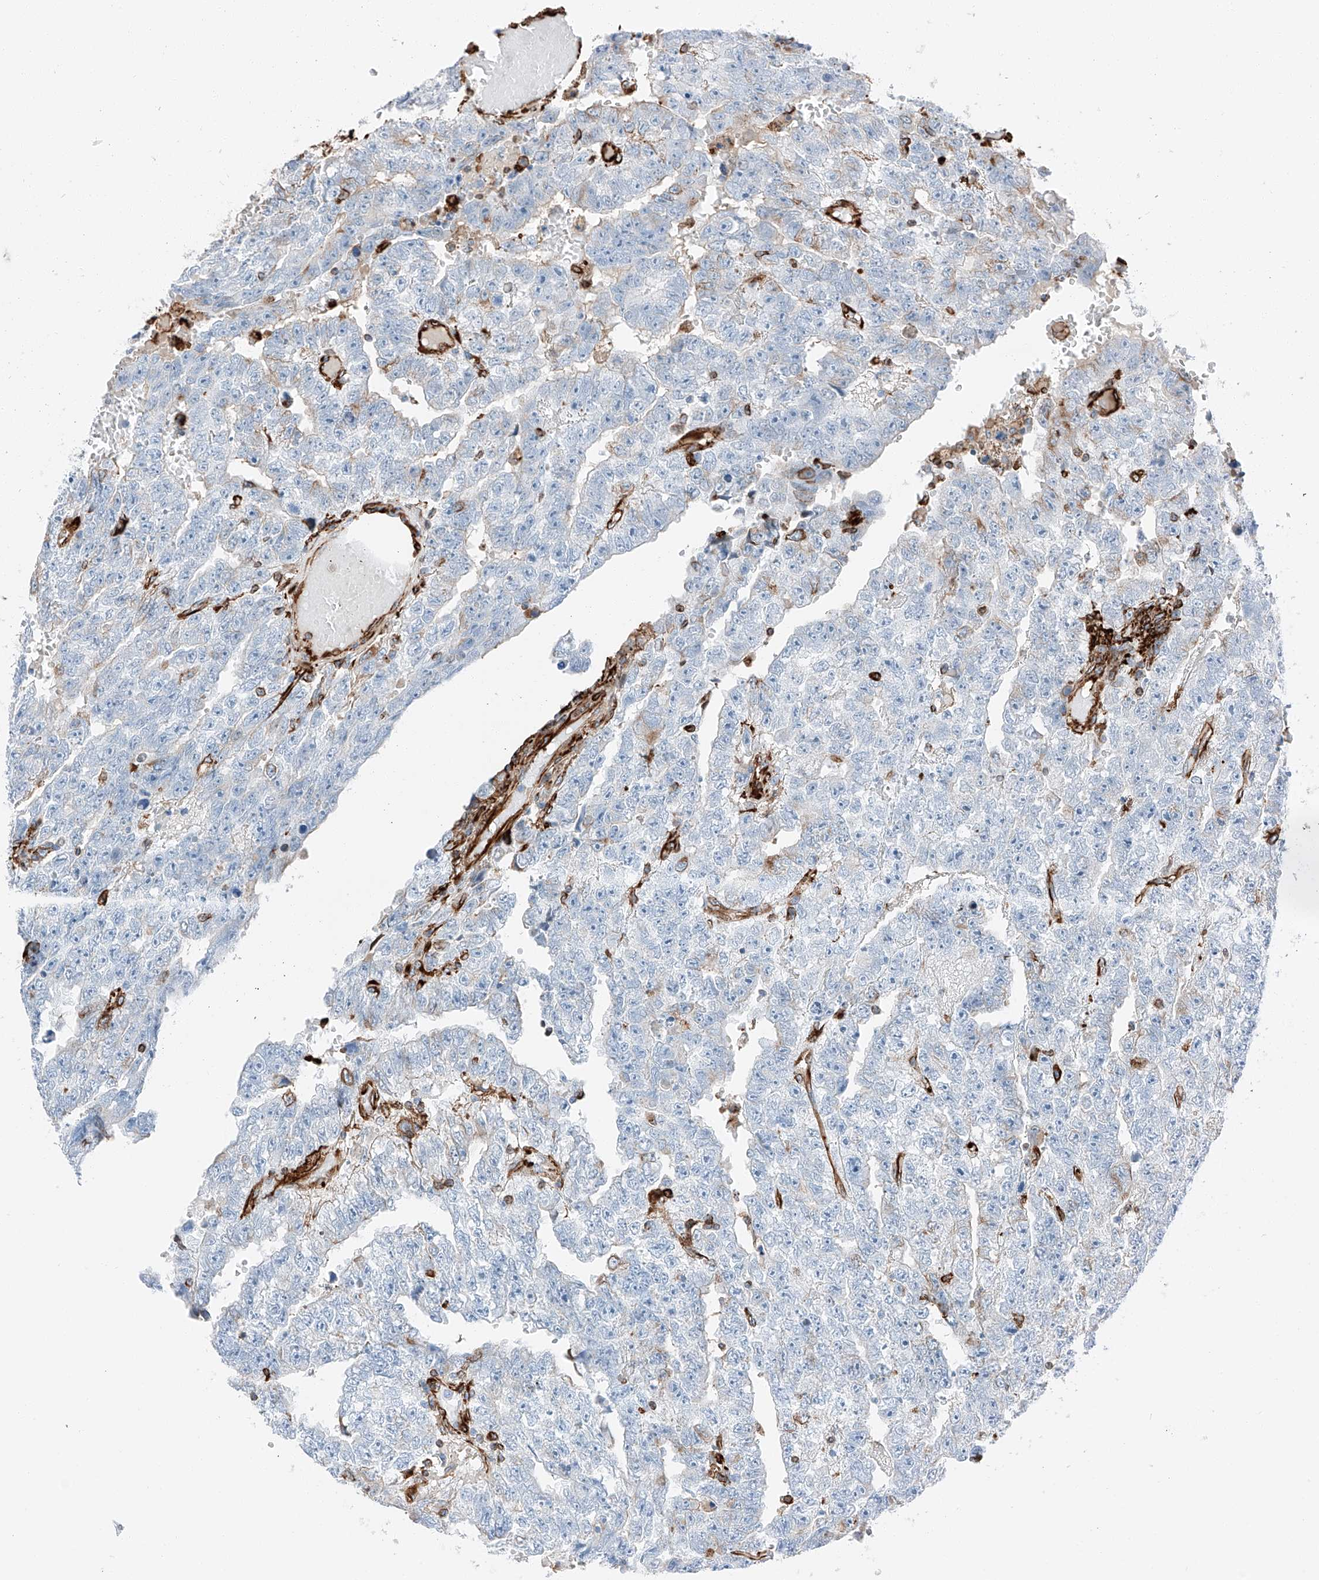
{"staining": {"intensity": "negative", "quantity": "none", "location": "none"}, "tissue": "testis cancer", "cell_type": "Tumor cells", "image_type": "cancer", "snomed": [{"axis": "morphology", "description": "Carcinoma, Embryonal, NOS"}, {"axis": "topography", "description": "Testis"}], "caption": "Photomicrograph shows no protein staining in tumor cells of testis cancer tissue.", "gene": "ZNF804A", "patient": {"sex": "male", "age": 25}}